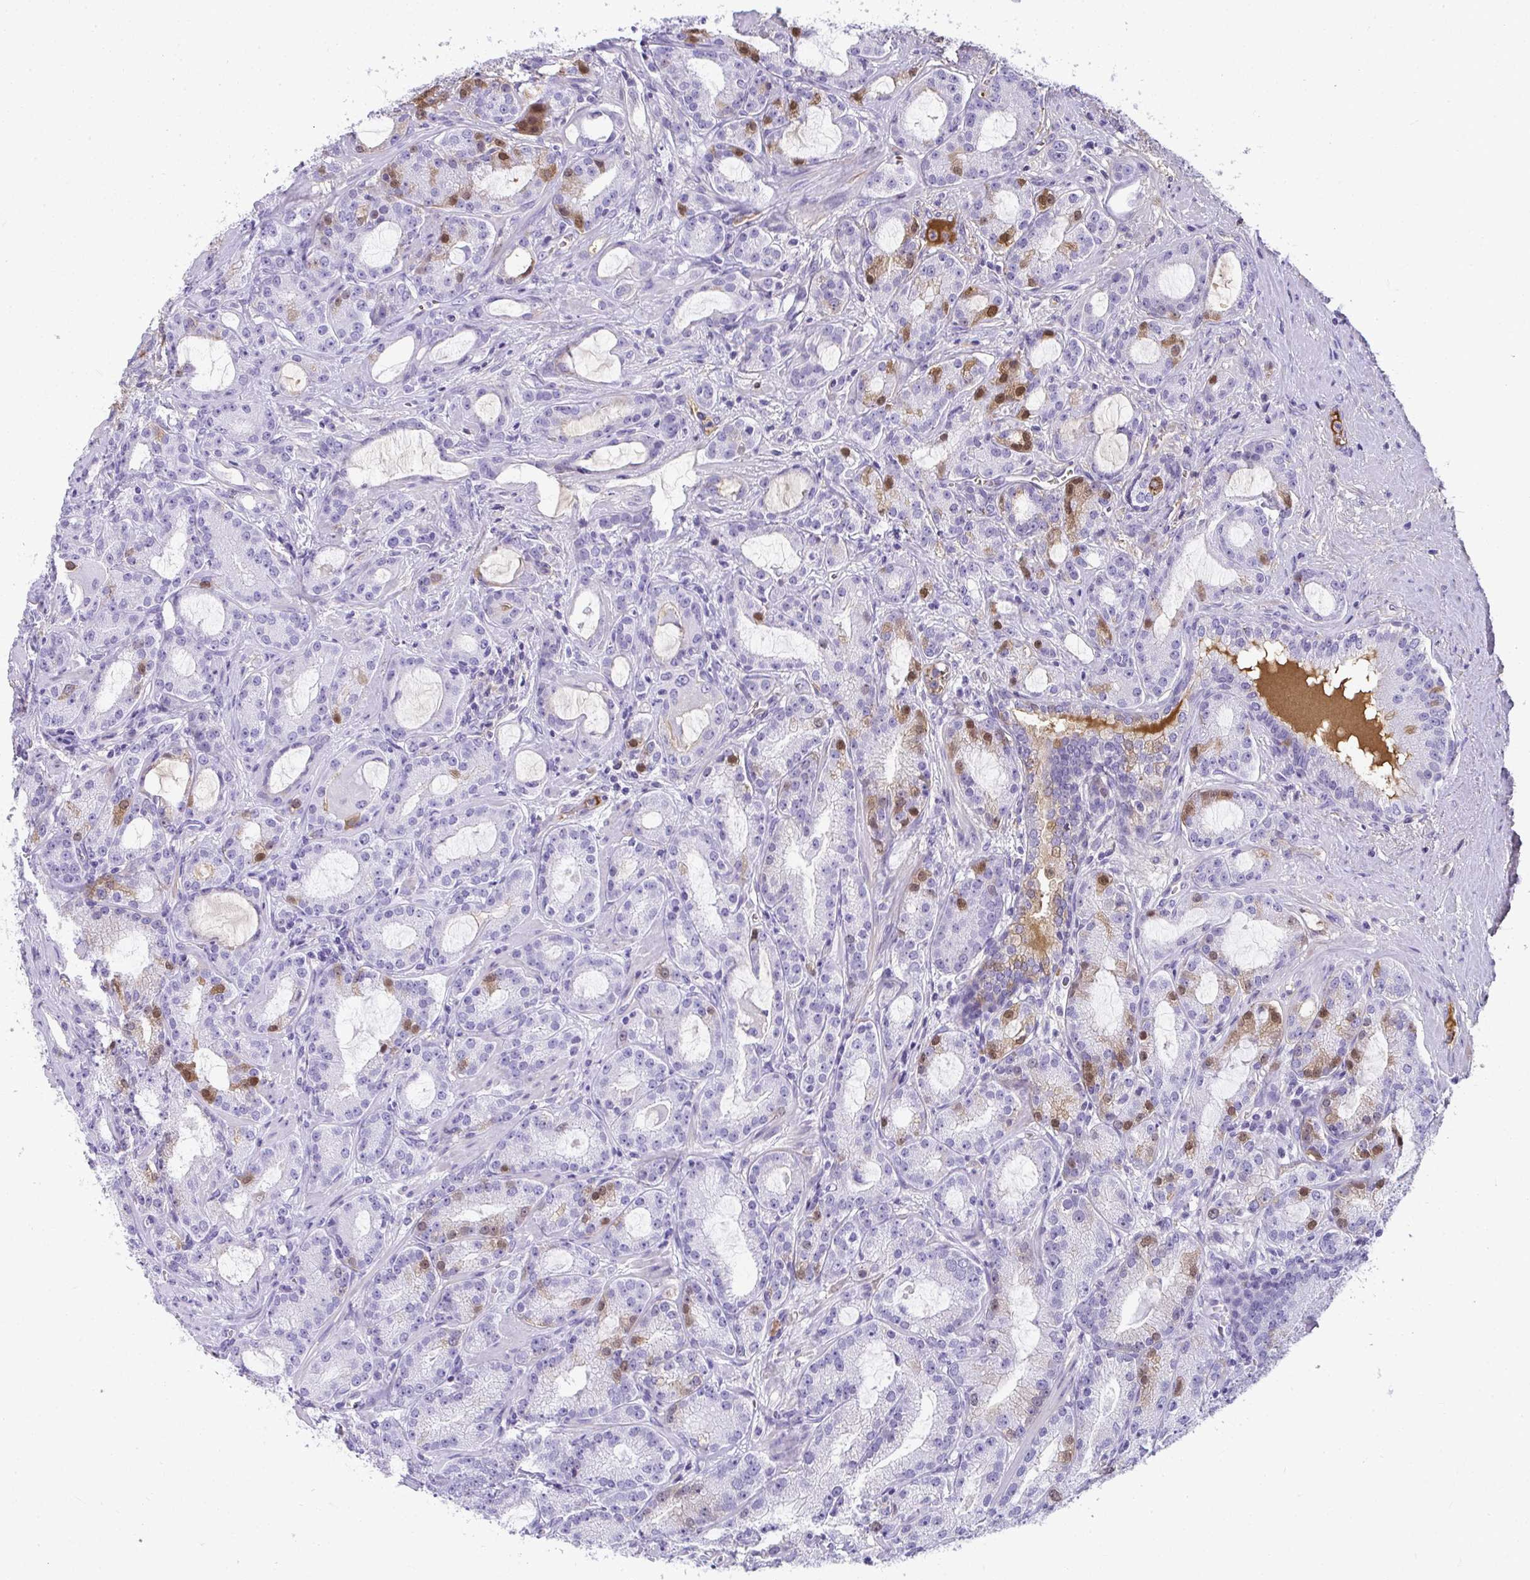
{"staining": {"intensity": "moderate", "quantity": "<25%", "location": "cytoplasmic/membranous,nuclear"}, "tissue": "prostate cancer", "cell_type": "Tumor cells", "image_type": "cancer", "snomed": [{"axis": "morphology", "description": "Adenocarcinoma, High grade"}, {"axis": "topography", "description": "Prostate"}], "caption": "The micrograph displays a brown stain indicating the presence of a protein in the cytoplasmic/membranous and nuclear of tumor cells in prostate high-grade adenocarcinoma.", "gene": "ZSWIM3", "patient": {"sex": "male", "age": 65}}